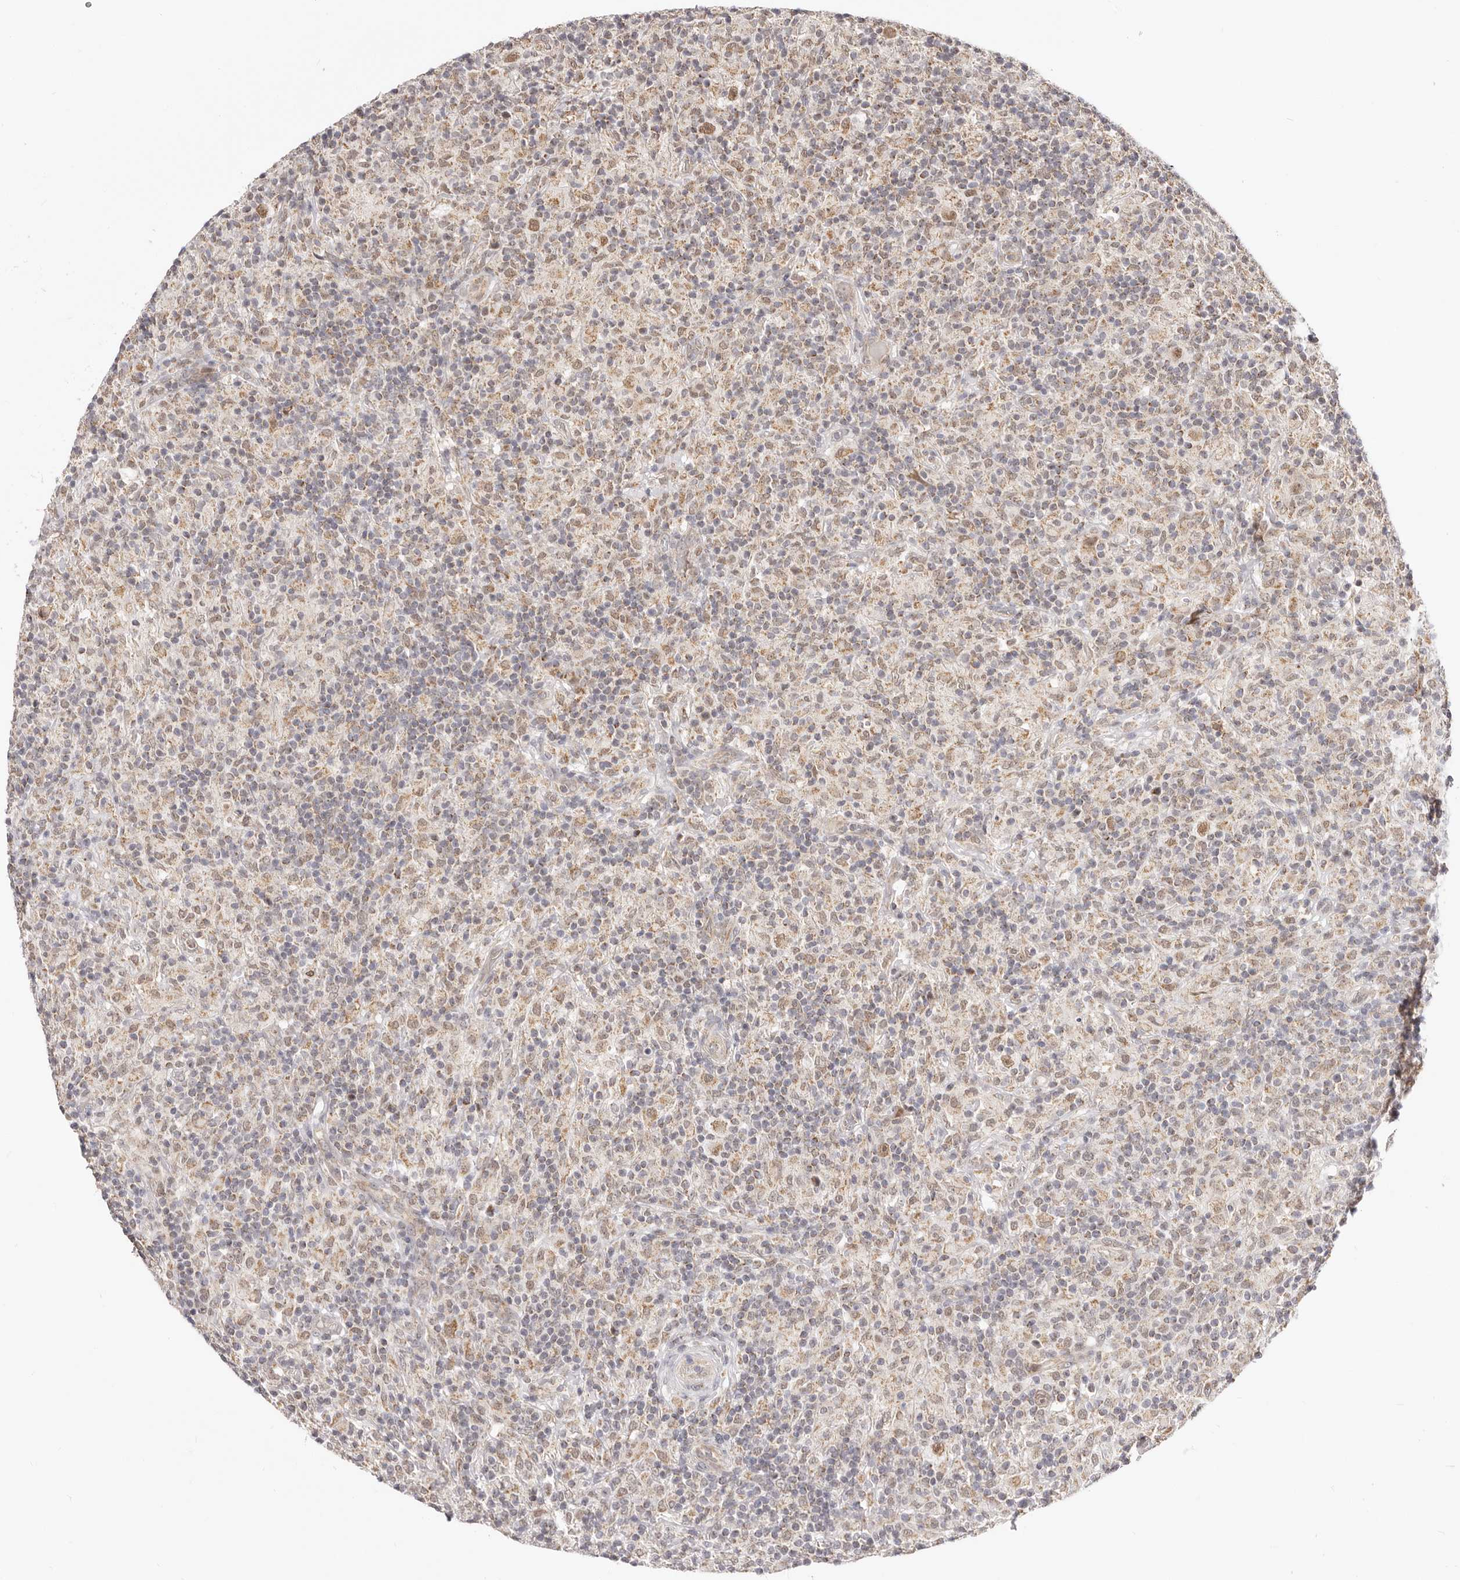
{"staining": {"intensity": "moderate", "quantity": ">75%", "location": "nuclear"}, "tissue": "lymphoma", "cell_type": "Tumor cells", "image_type": "cancer", "snomed": [{"axis": "morphology", "description": "Hodgkin's disease, NOS"}, {"axis": "topography", "description": "Lymph node"}], "caption": "Lymphoma stained with IHC shows moderate nuclear positivity in about >75% of tumor cells.", "gene": "SEC14L1", "patient": {"sex": "male", "age": 70}}